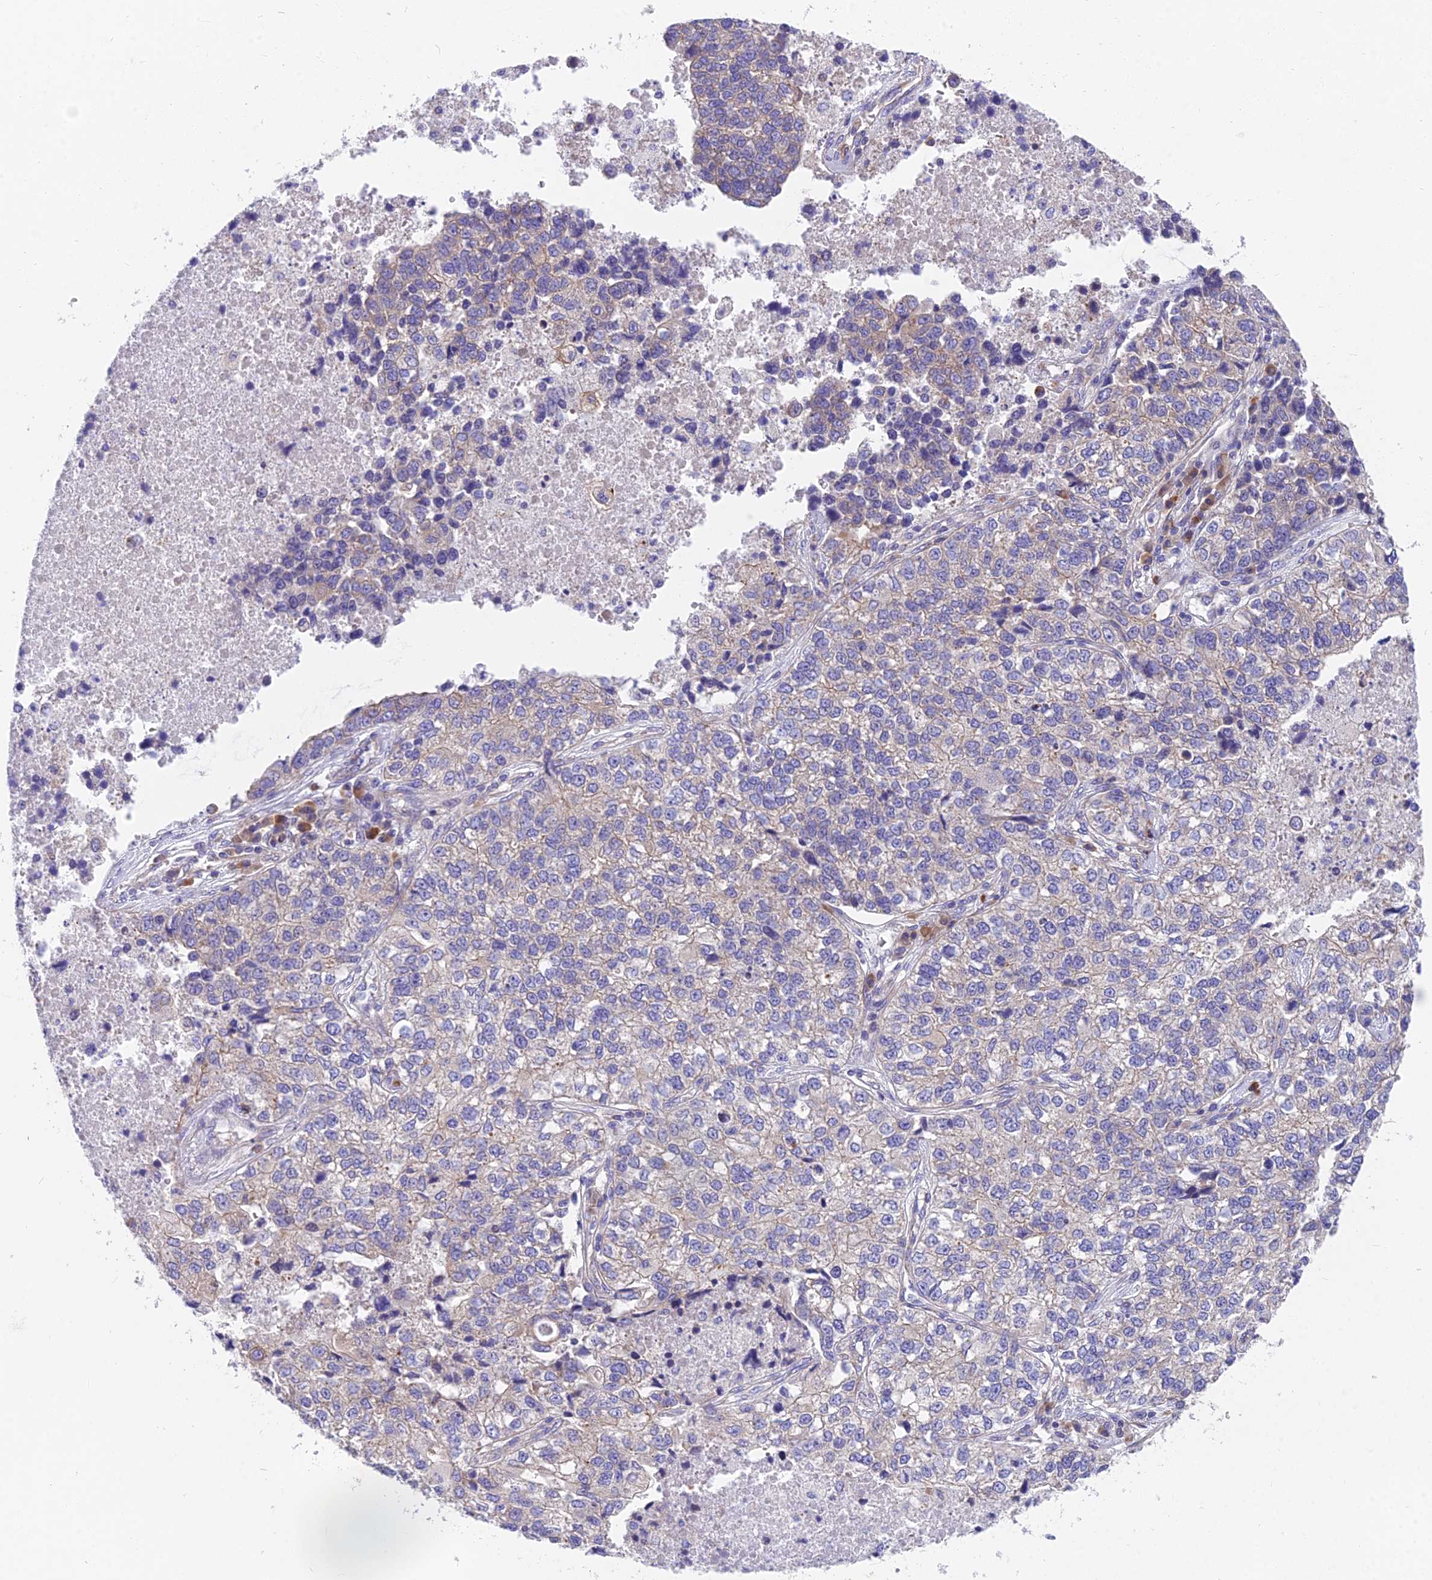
{"staining": {"intensity": "weak", "quantity": "25%-75%", "location": "cytoplasmic/membranous"}, "tissue": "lung cancer", "cell_type": "Tumor cells", "image_type": "cancer", "snomed": [{"axis": "morphology", "description": "Adenocarcinoma, NOS"}, {"axis": "topography", "description": "Lung"}], "caption": "Lung cancer (adenocarcinoma) tissue demonstrates weak cytoplasmic/membranous positivity in approximately 25%-75% of tumor cells Nuclei are stained in blue.", "gene": "MVB12A", "patient": {"sex": "male", "age": 49}}